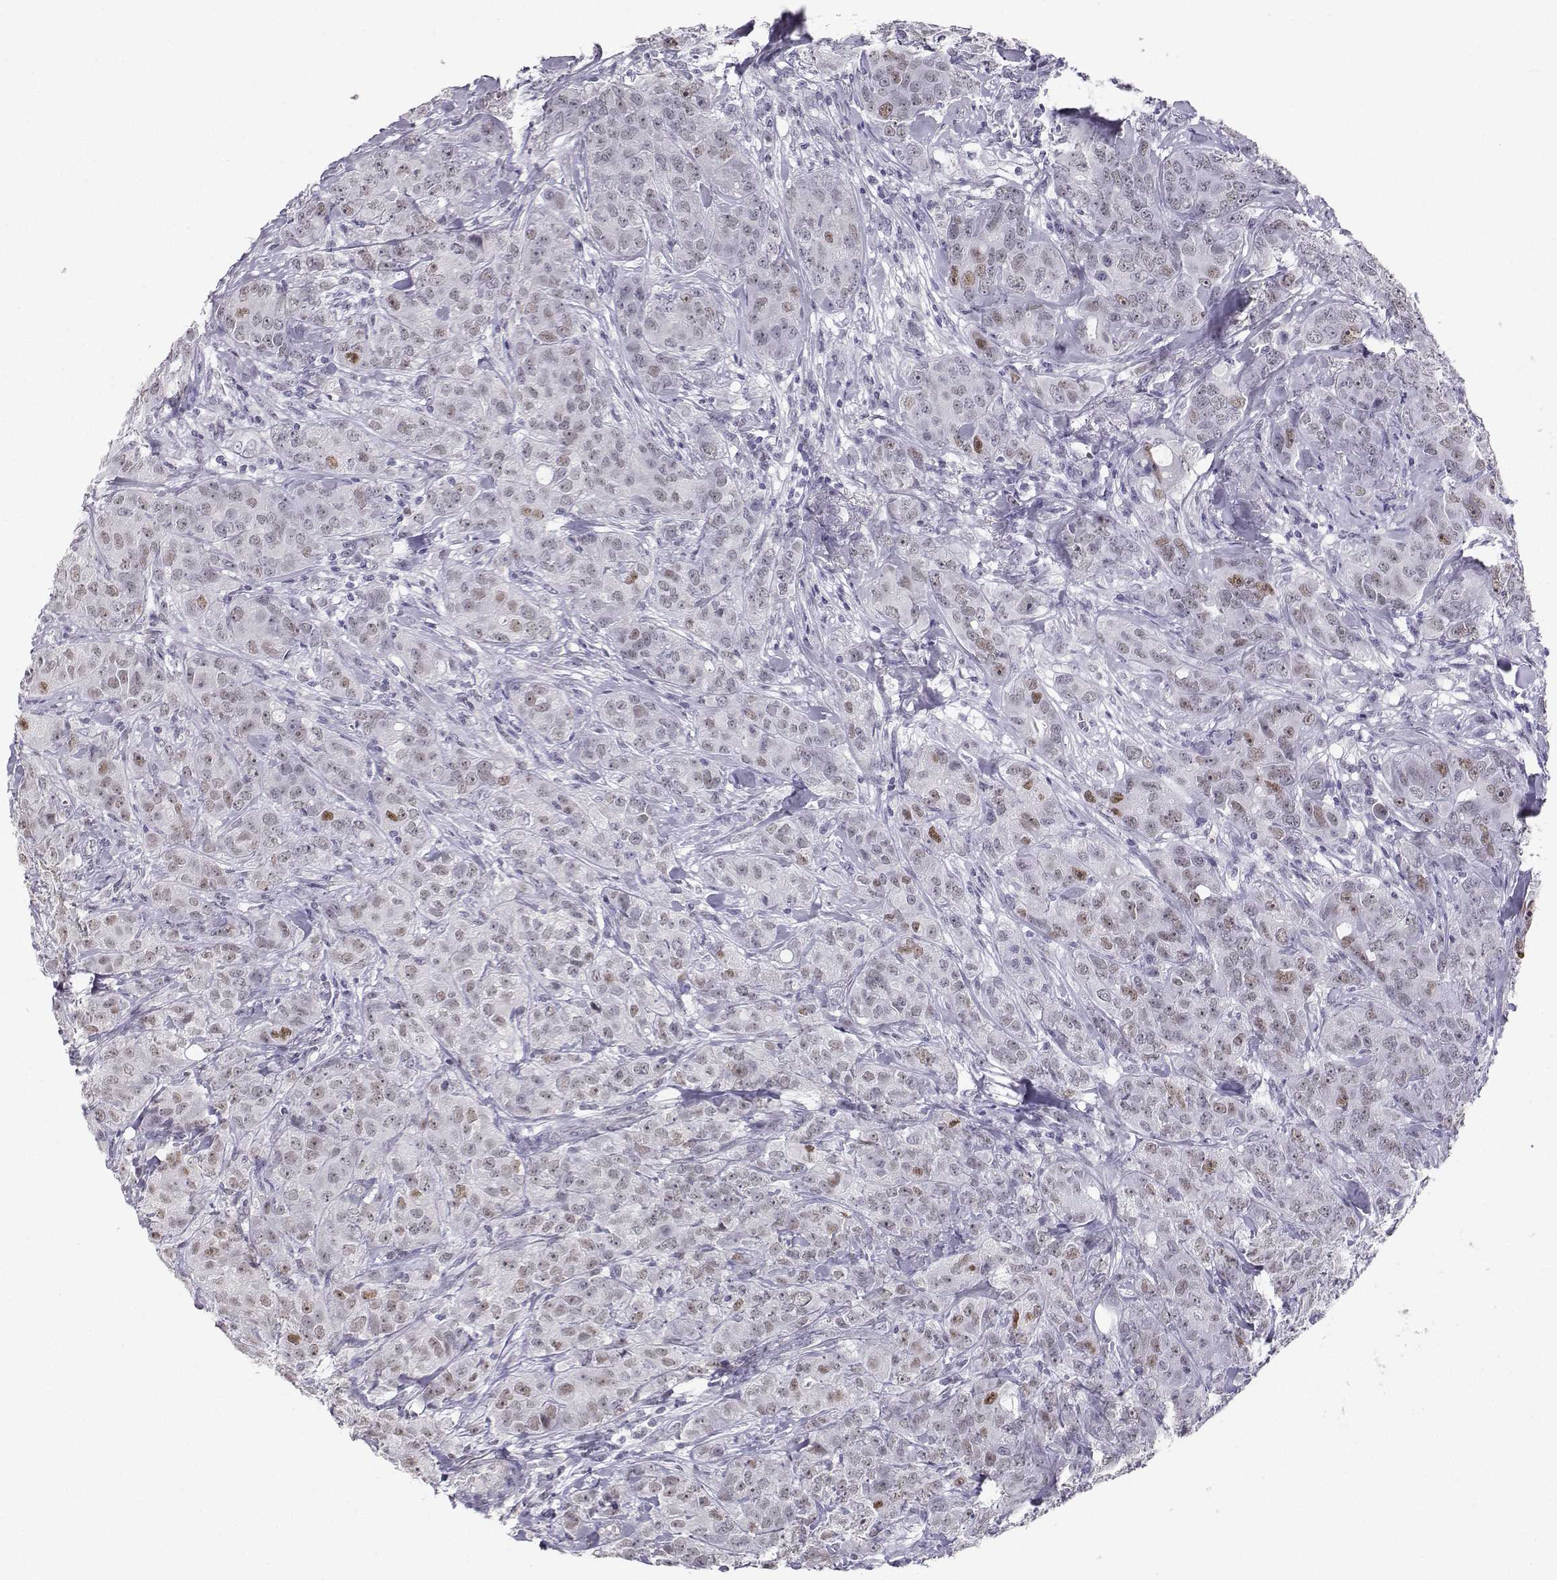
{"staining": {"intensity": "weak", "quantity": "25%-75%", "location": "nuclear"}, "tissue": "breast cancer", "cell_type": "Tumor cells", "image_type": "cancer", "snomed": [{"axis": "morphology", "description": "Duct carcinoma"}, {"axis": "topography", "description": "Breast"}], "caption": "Protein expression analysis of infiltrating ductal carcinoma (breast) reveals weak nuclear expression in approximately 25%-75% of tumor cells.", "gene": "TEDC2", "patient": {"sex": "female", "age": 43}}